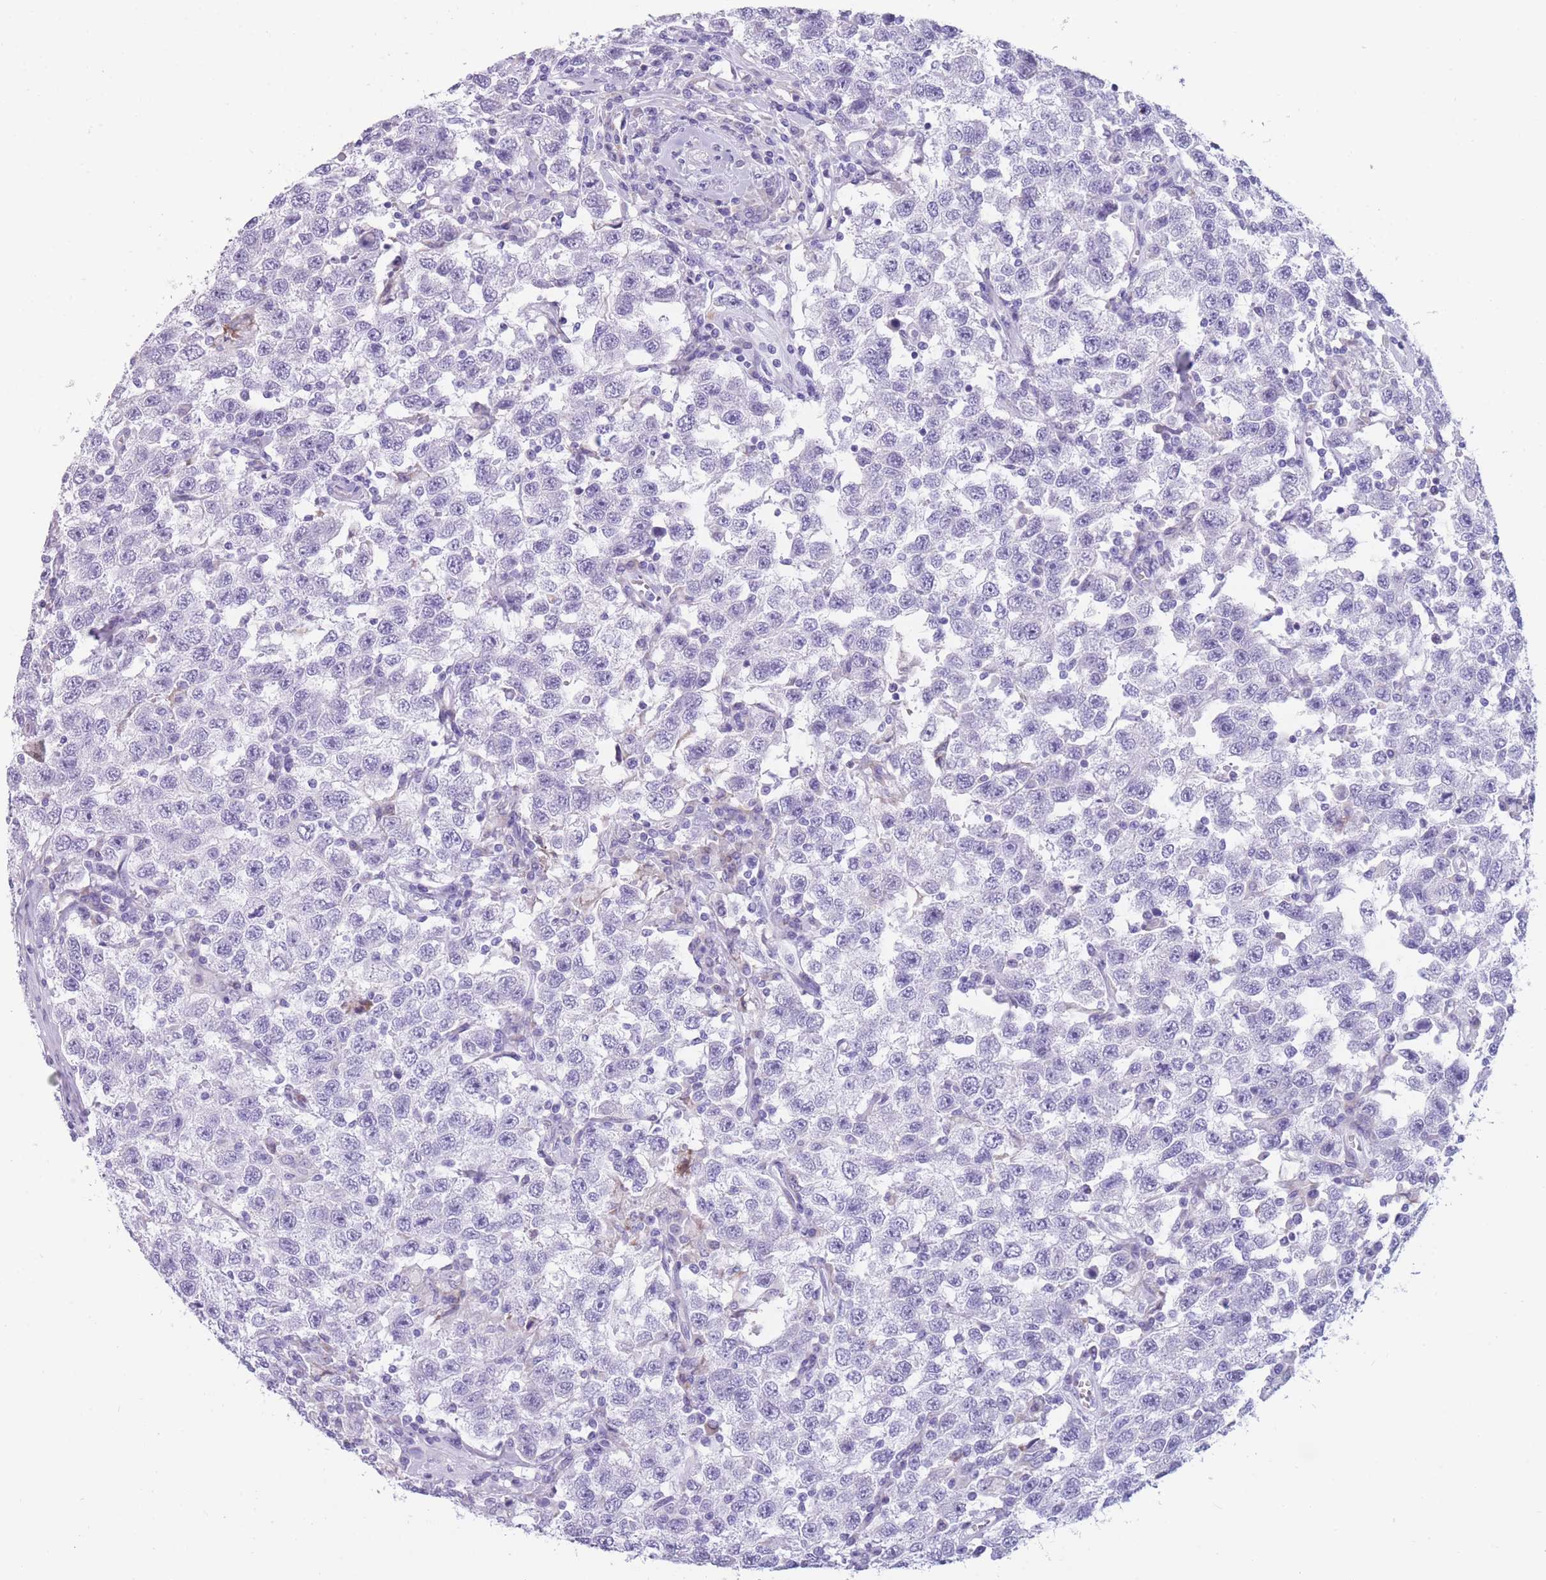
{"staining": {"intensity": "negative", "quantity": "none", "location": "none"}, "tissue": "testis cancer", "cell_type": "Tumor cells", "image_type": "cancer", "snomed": [{"axis": "morphology", "description": "Seminoma, NOS"}, {"axis": "topography", "description": "Testis"}], "caption": "High power microscopy micrograph of an immunohistochemistry (IHC) photomicrograph of testis cancer (seminoma), revealing no significant staining in tumor cells.", "gene": "COL27A1", "patient": {"sex": "male", "age": 41}}